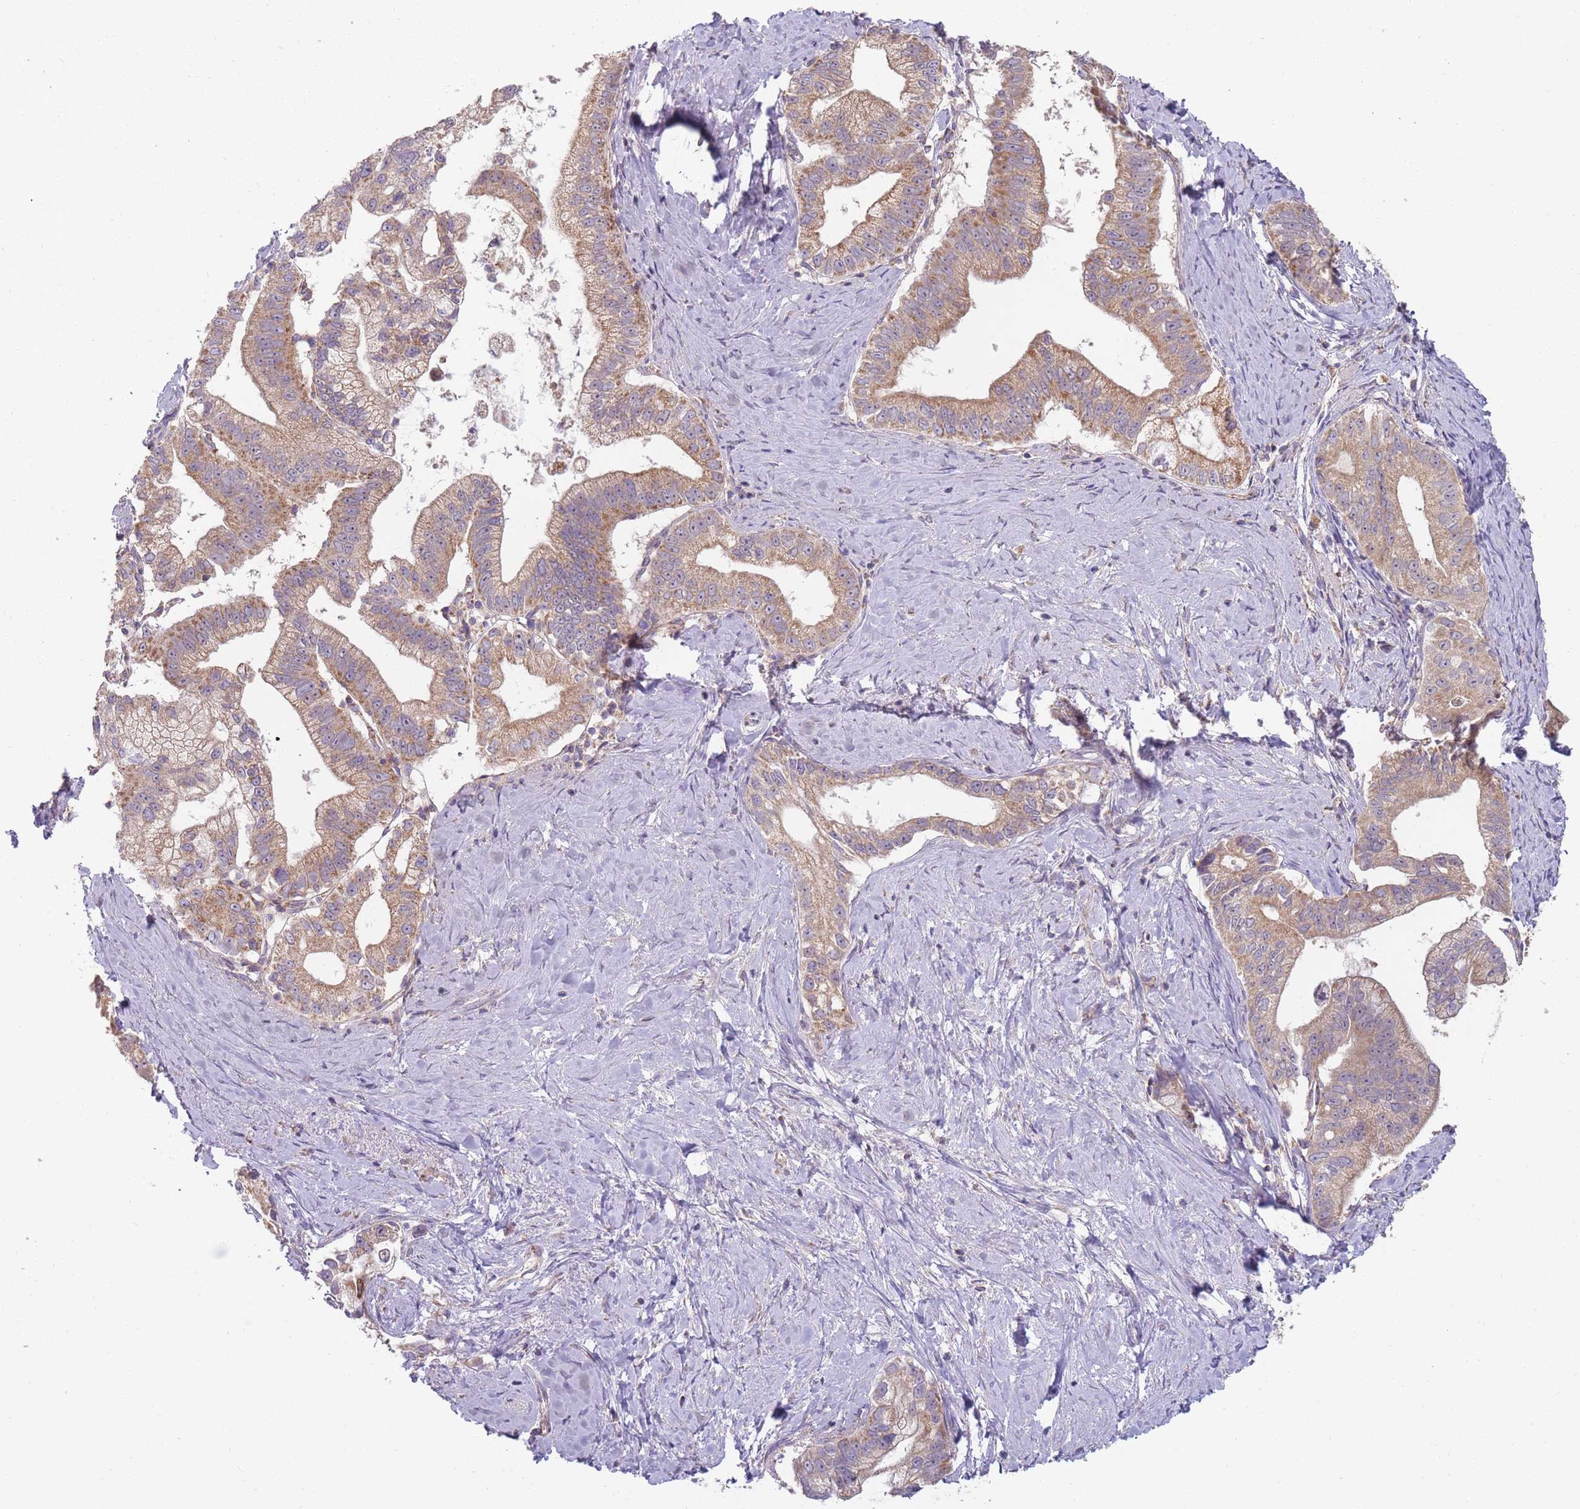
{"staining": {"intensity": "strong", "quantity": "25%-75%", "location": "cytoplasmic/membranous"}, "tissue": "pancreatic cancer", "cell_type": "Tumor cells", "image_type": "cancer", "snomed": [{"axis": "morphology", "description": "Adenocarcinoma, NOS"}, {"axis": "topography", "description": "Pancreas"}], "caption": "Immunohistochemistry (IHC) histopathology image of pancreatic cancer (adenocarcinoma) stained for a protein (brown), which shows high levels of strong cytoplasmic/membranous staining in about 25%-75% of tumor cells.", "gene": "NDUFA9", "patient": {"sex": "male", "age": 70}}